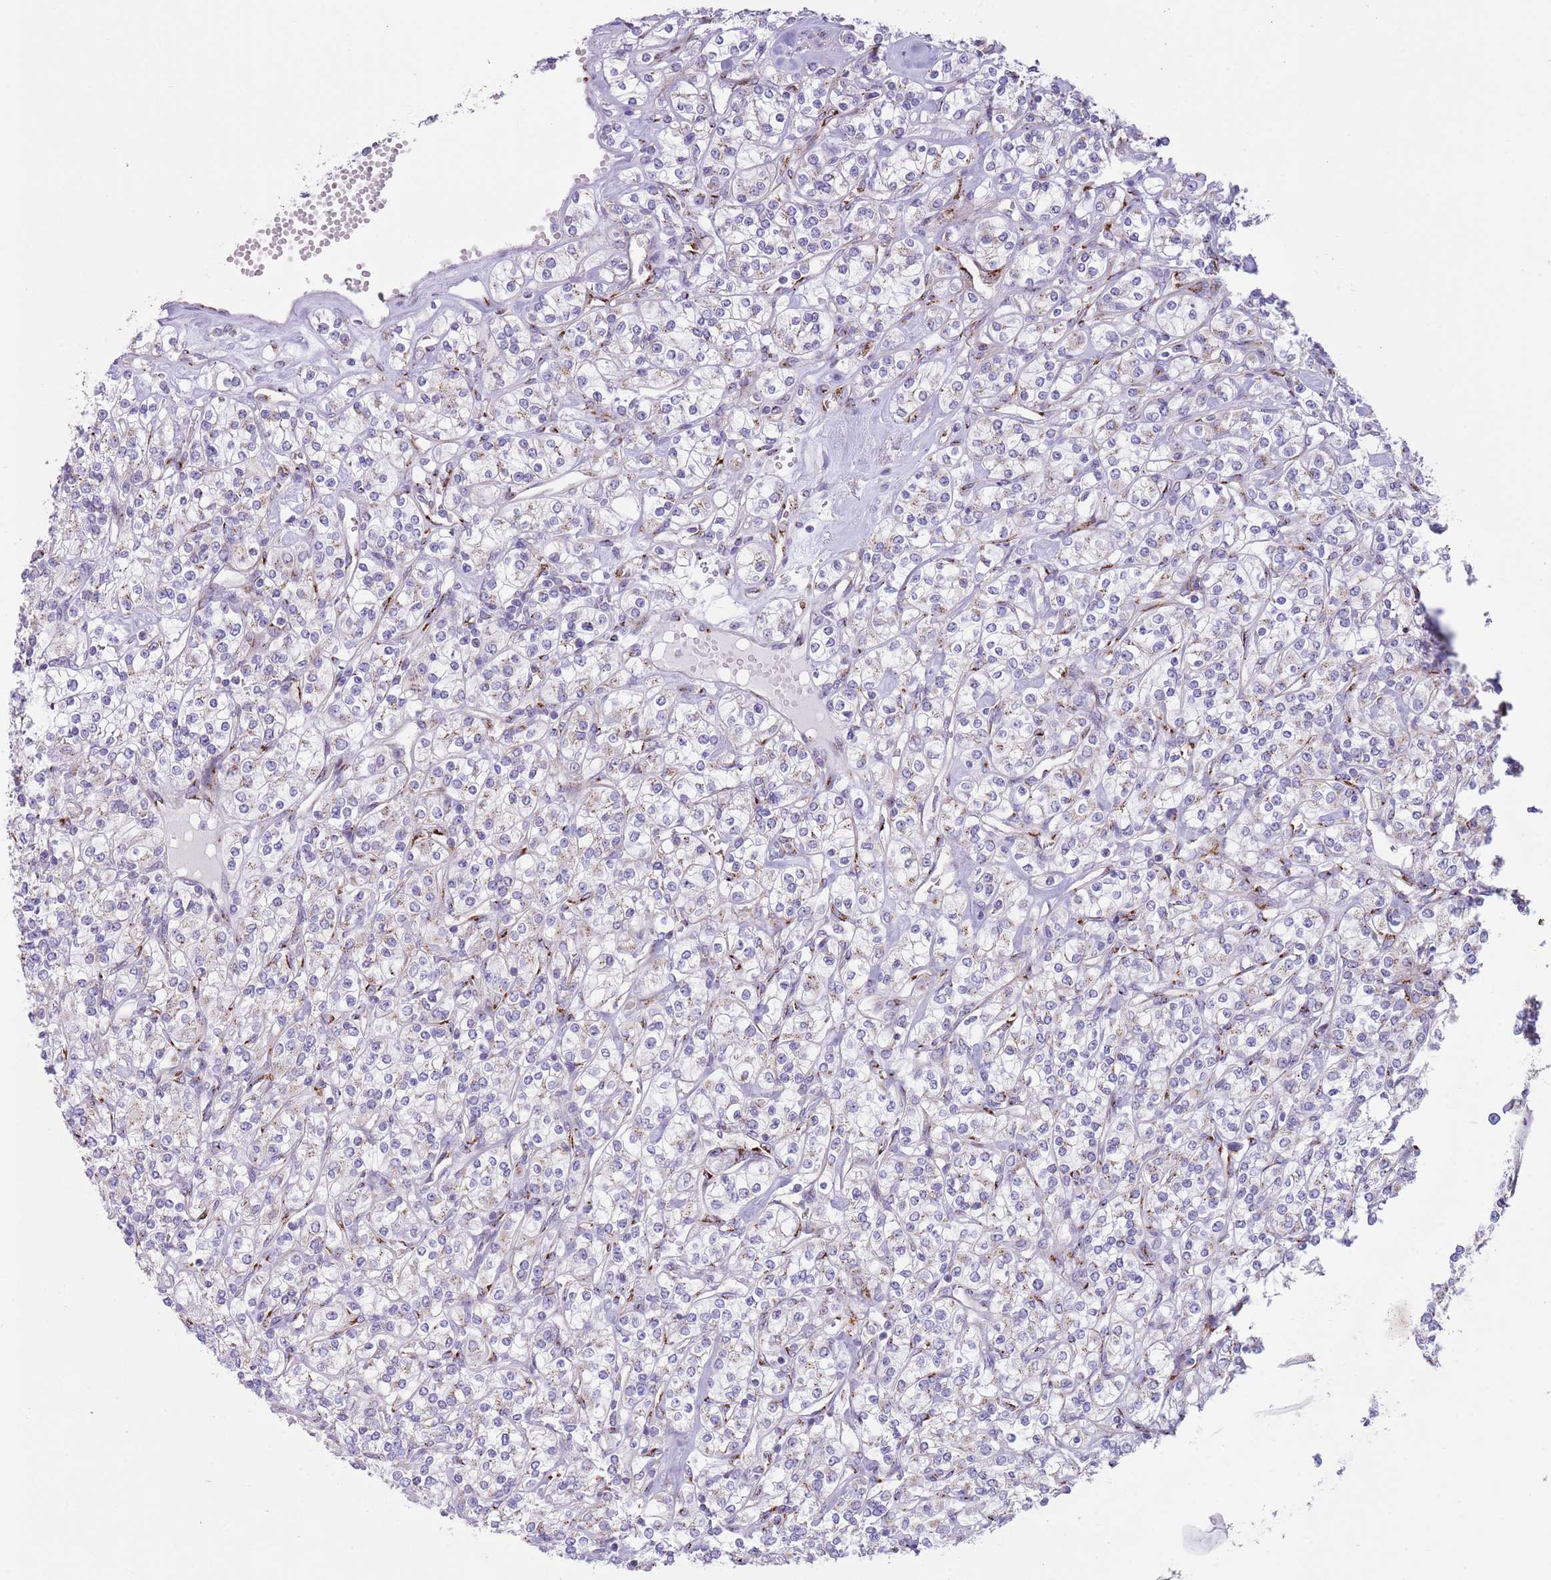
{"staining": {"intensity": "negative", "quantity": "none", "location": "none"}, "tissue": "renal cancer", "cell_type": "Tumor cells", "image_type": "cancer", "snomed": [{"axis": "morphology", "description": "Adenocarcinoma, NOS"}, {"axis": "topography", "description": "Kidney"}], "caption": "The photomicrograph displays no staining of tumor cells in renal cancer.", "gene": "C20orf96", "patient": {"sex": "male", "age": 77}}